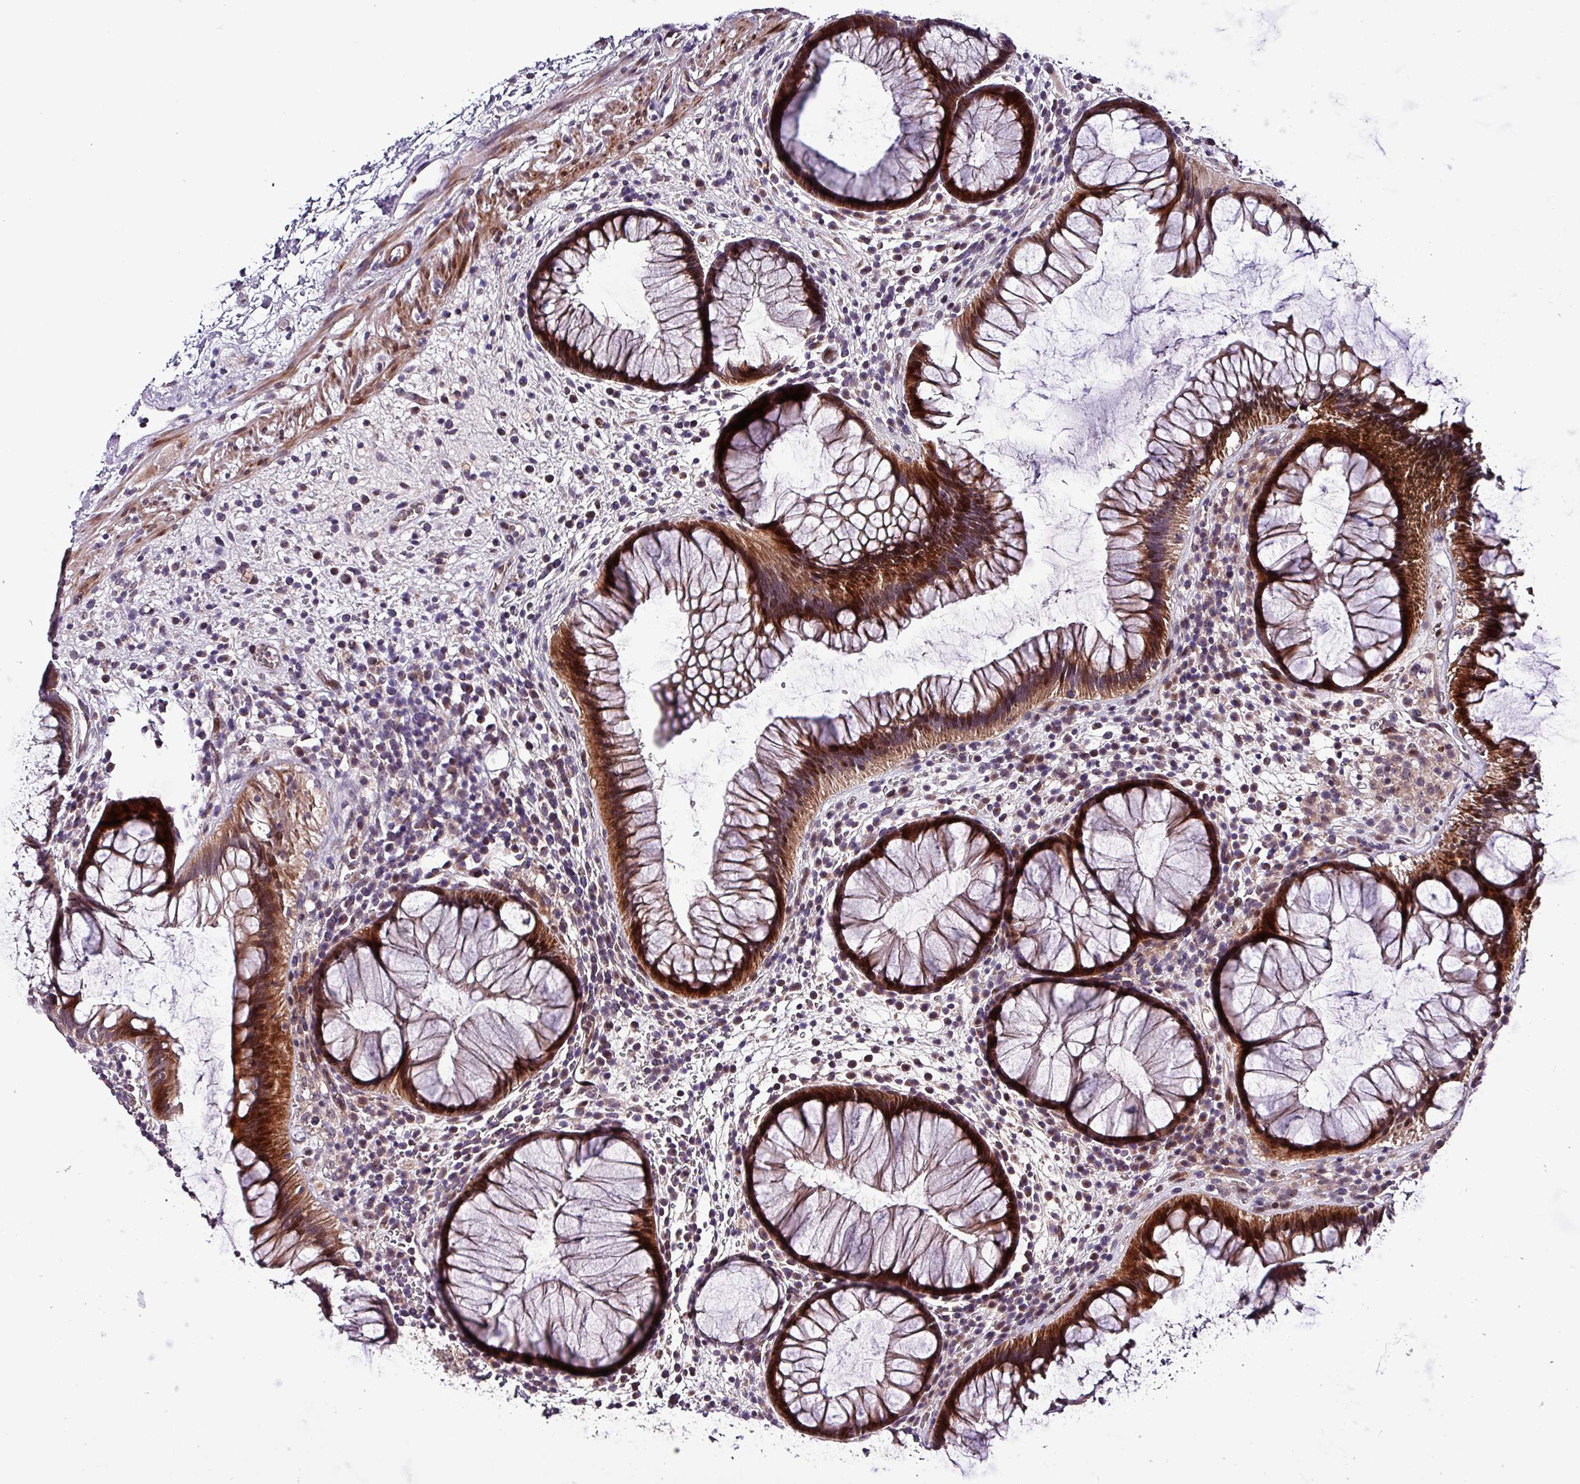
{"staining": {"intensity": "strong", "quantity": ">75%", "location": "cytoplasmic/membranous,nuclear"}, "tissue": "rectum", "cell_type": "Glandular cells", "image_type": "normal", "snomed": [{"axis": "morphology", "description": "Normal tissue, NOS"}, {"axis": "topography", "description": "Rectum"}], "caption": "IHC photomicrograph of unremarkable rectum stained for a protein (brown), which exhibits high levels of strong cytoplasmic/membranous,nuclear expression in approximately >75% of glandular cells.", "gene": "GRAPL", "patient": {"sex": "male", "age": 51}}